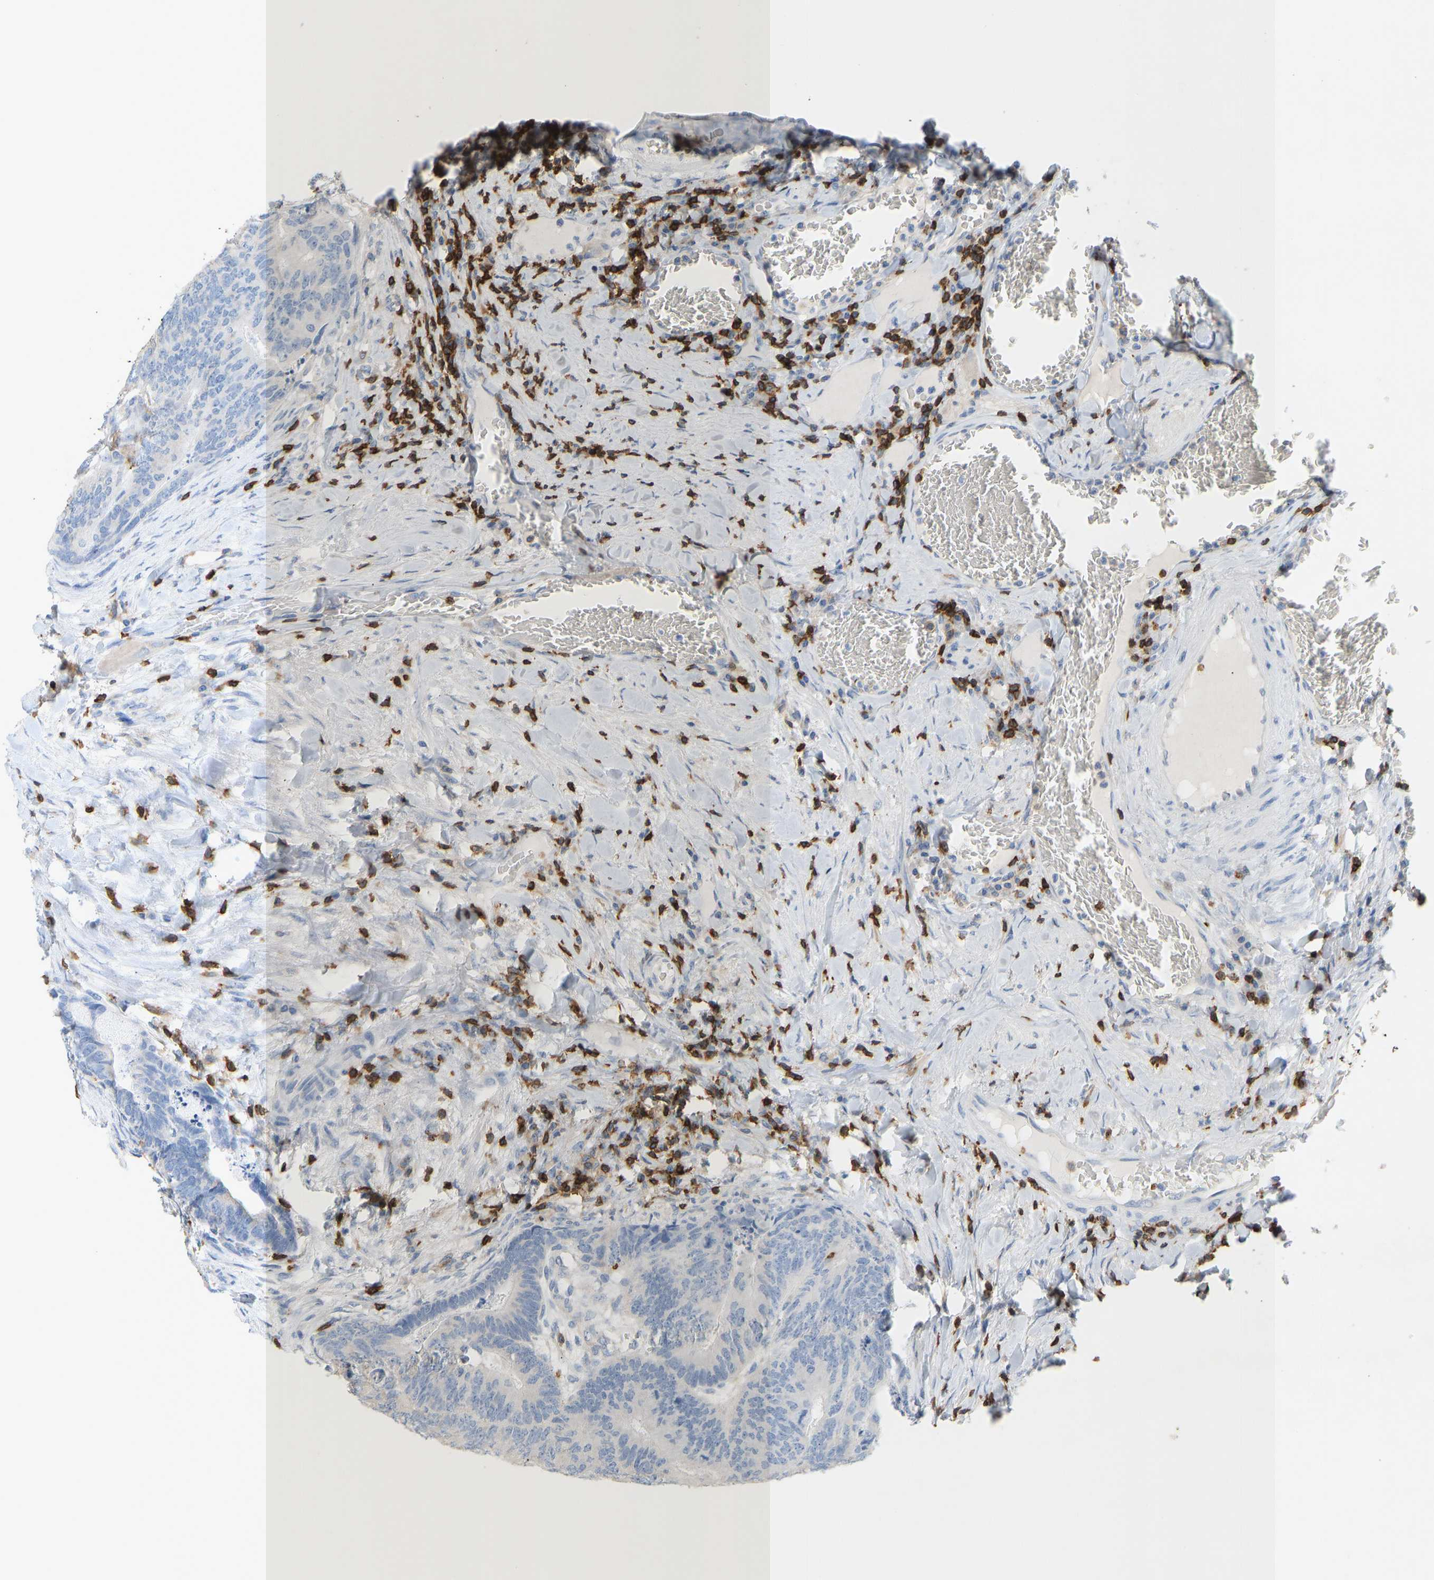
{"staining": {"intensity": "negative", "quantity": "none", "location": "none"}, "tissue": "colorectal cancer", "cell_type": "Tumor cells", "image_type": "cancer", "snomed": [{"axis": "morphology", "description": "Adenocarcinoma, NOS"}, {"axis": "topography", "description": "Colon"}], "caption": "Tumor cells show no significant staining in colorectal cancer.", "gene": "EVL", "patient": {"sex": "female", "age": 67}}